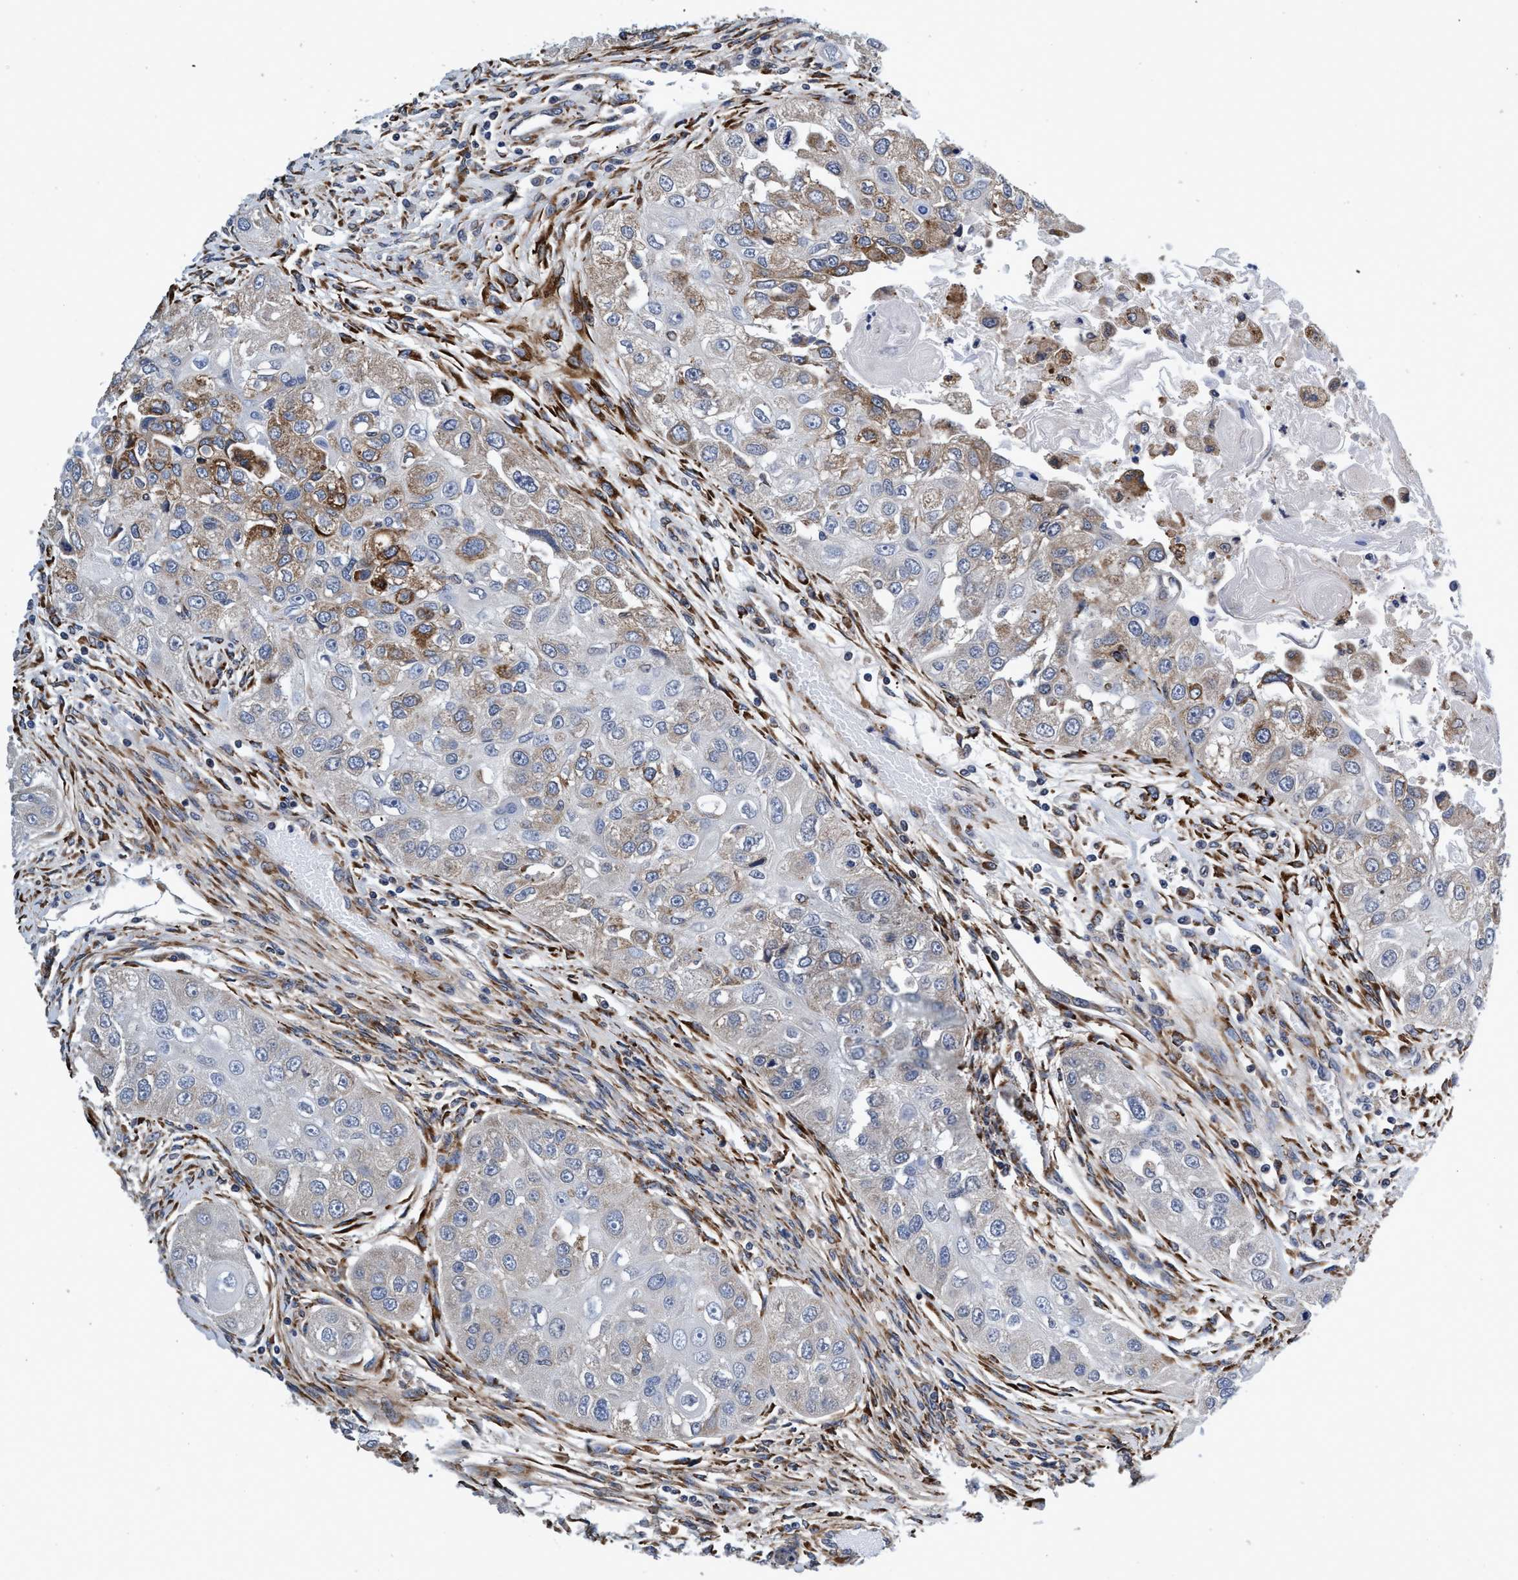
{"staining": {"intensity": "moderate", "quantity": "<25%", "location": "cytoplasmic/membranous"}, "tissue": "head and neck cancer", "cell_type": "Tumor cells", "image_type": "cancer", "snomed": [{"axis": "morphology", "description": "Normal tissue, NOS"}, {"axis": "morphology", "description": "Squamous cell carcinoma, NOS"}, {"axis": "topography", "description": "Skeletal muscle"}, {"axis": "topography", "description": "Head-Neck"}], "caption": "This is an image of IHC staining of head and neck cancer (squamous cell carcinoma), which shows moderate staining in the cytoplasmic/membranous of tumor cells.", "gene": "CALCOCO2", "patient": {"sex": "male", "age": 51}}